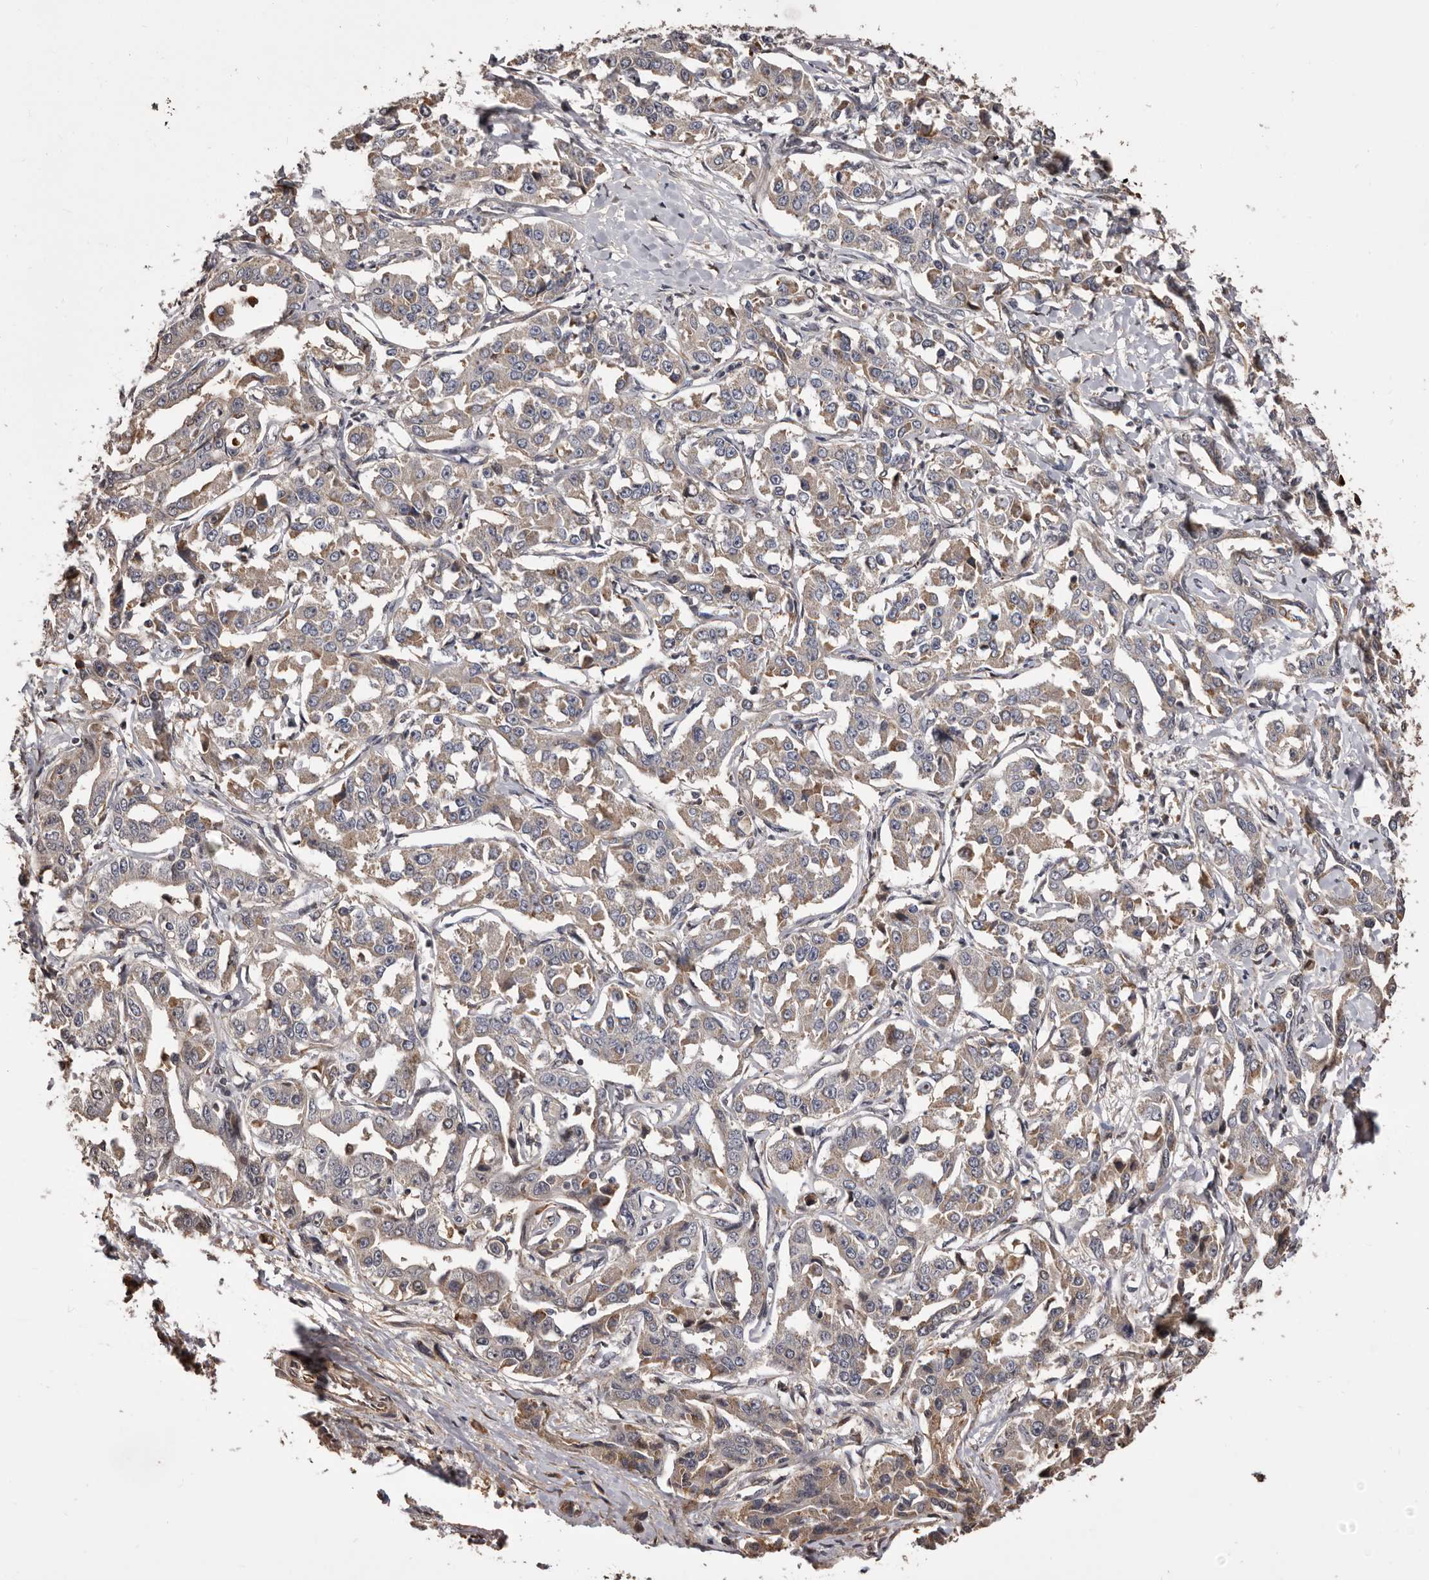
{"staining": {"intensity": "weak", "quantity": "<25%", "location": "cytoplasmic/membranous"}, "tissue": "liver cancer", "cell_type": "Tumor cells", "image_type": "cancer", "snomed": [{"axis": "morphology", "description": "Cholangiocarcinoma"}, {"axis": "topography", "description": "Liver"}], "caption": "This is a micrograph of immunohistochemistry (IHC) staining of liver cancer (cholangiocarcinoma), which shows no positivity in tumor cells.", "gene": "ALPK1", "patient": {"sex": "male", "age": 59}}